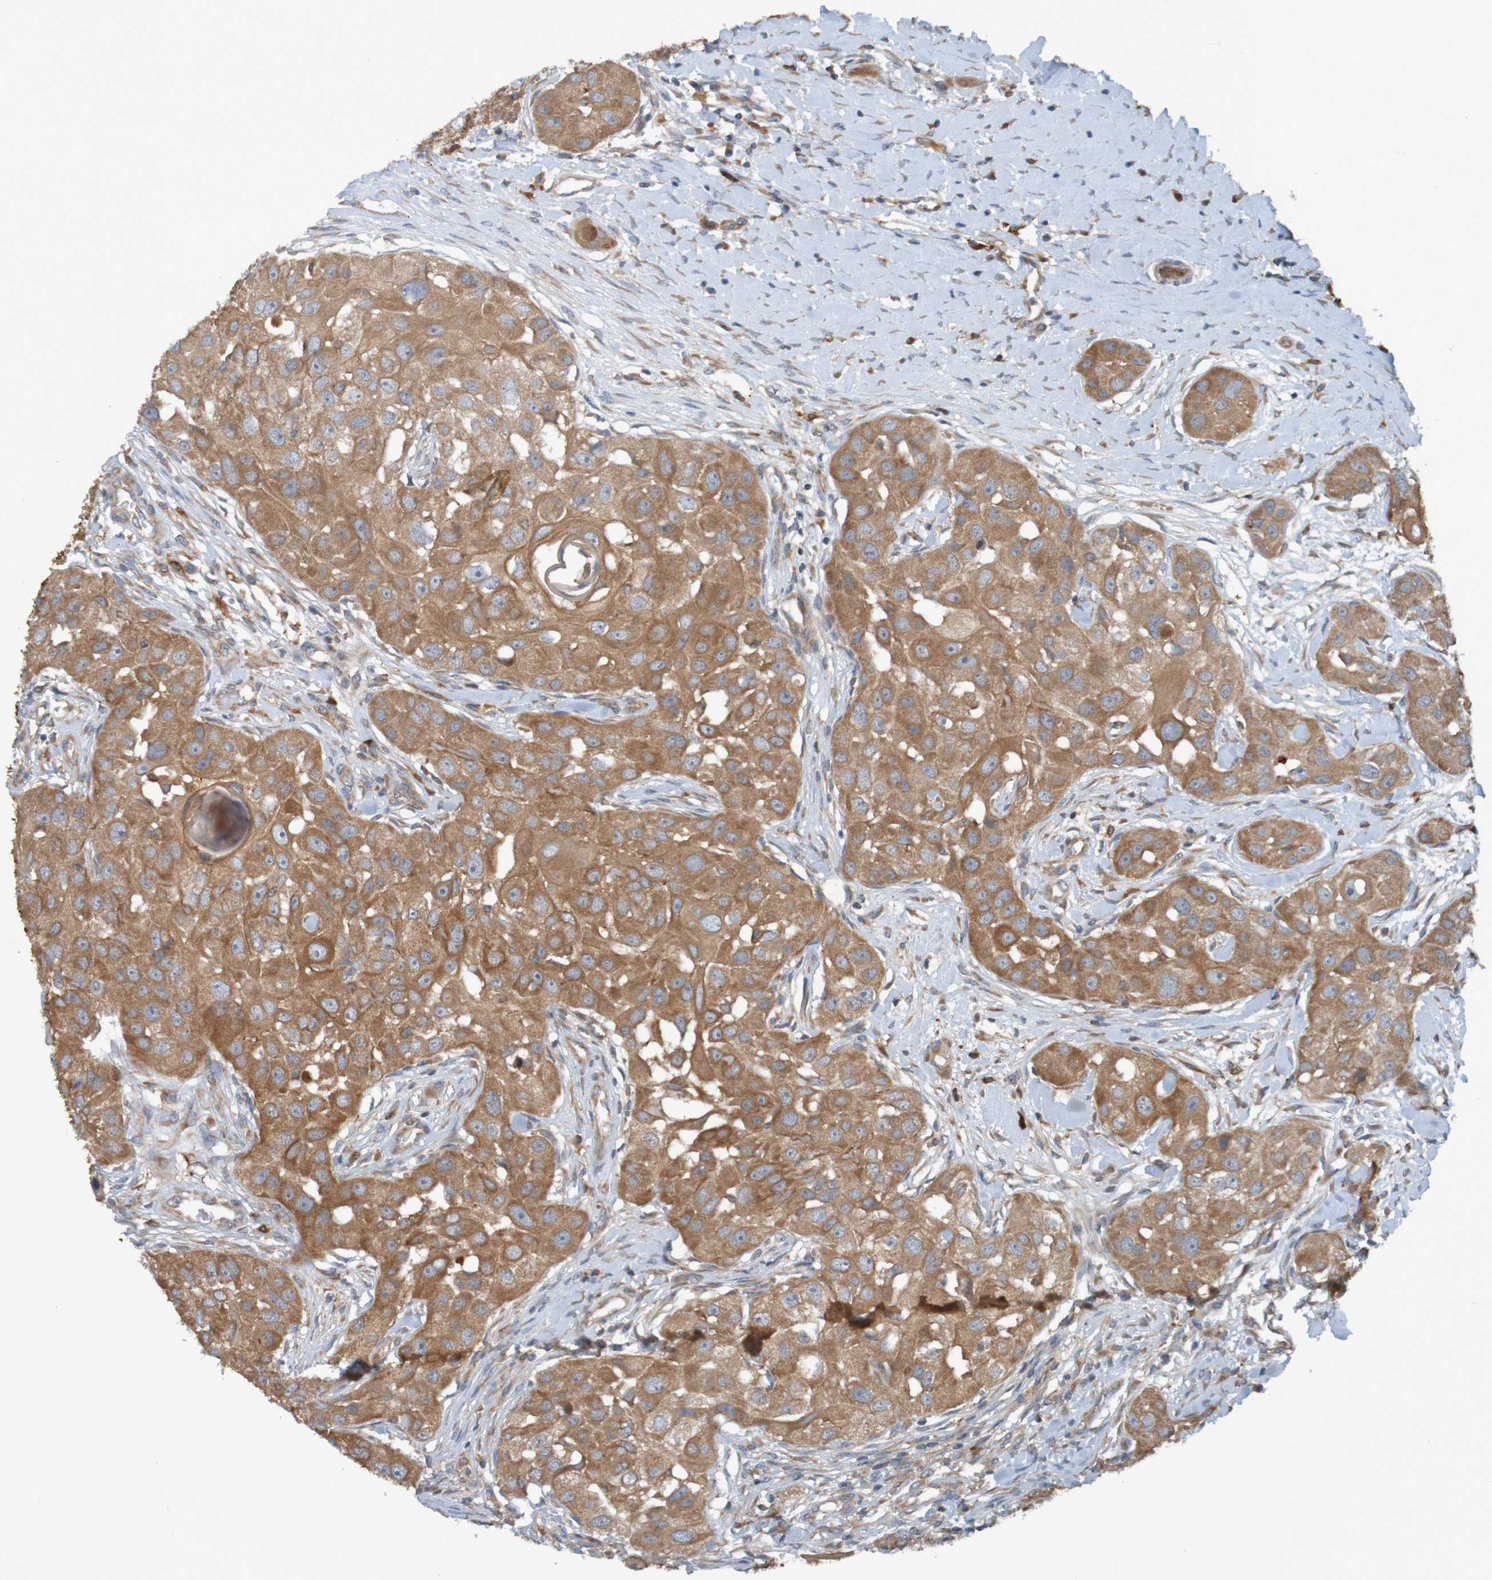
{"staining": {"intensity": "moderate", "quantity": ">75%", "location": "cytoplasmic/membranous"}, "tissue": "head and neck cancer", "cell_type": "Tumor cells", "image_type": "cancer", "snomed": [{"axis": "morphology", "description": "Normal tissue, NOS"}, {"axis": "morphology", "description": "Squamous cell carcinoma, NOS"}, {"axis": "topography", "description": "Skeletal muscle"}, {"axis": "topography", "description": "Head-Neck"}], "caption": "This micrograph exhibits head and neck cancer stained with immunohistochemistry (IHC) to label a protein in brown. The cytoplasmic/membranous of tumor cells show moderate positivity for the protein. Nuclei are counter-stained blue.", "gene": "DNAJC4", "patient": {"sex": "male", "age": 51}}